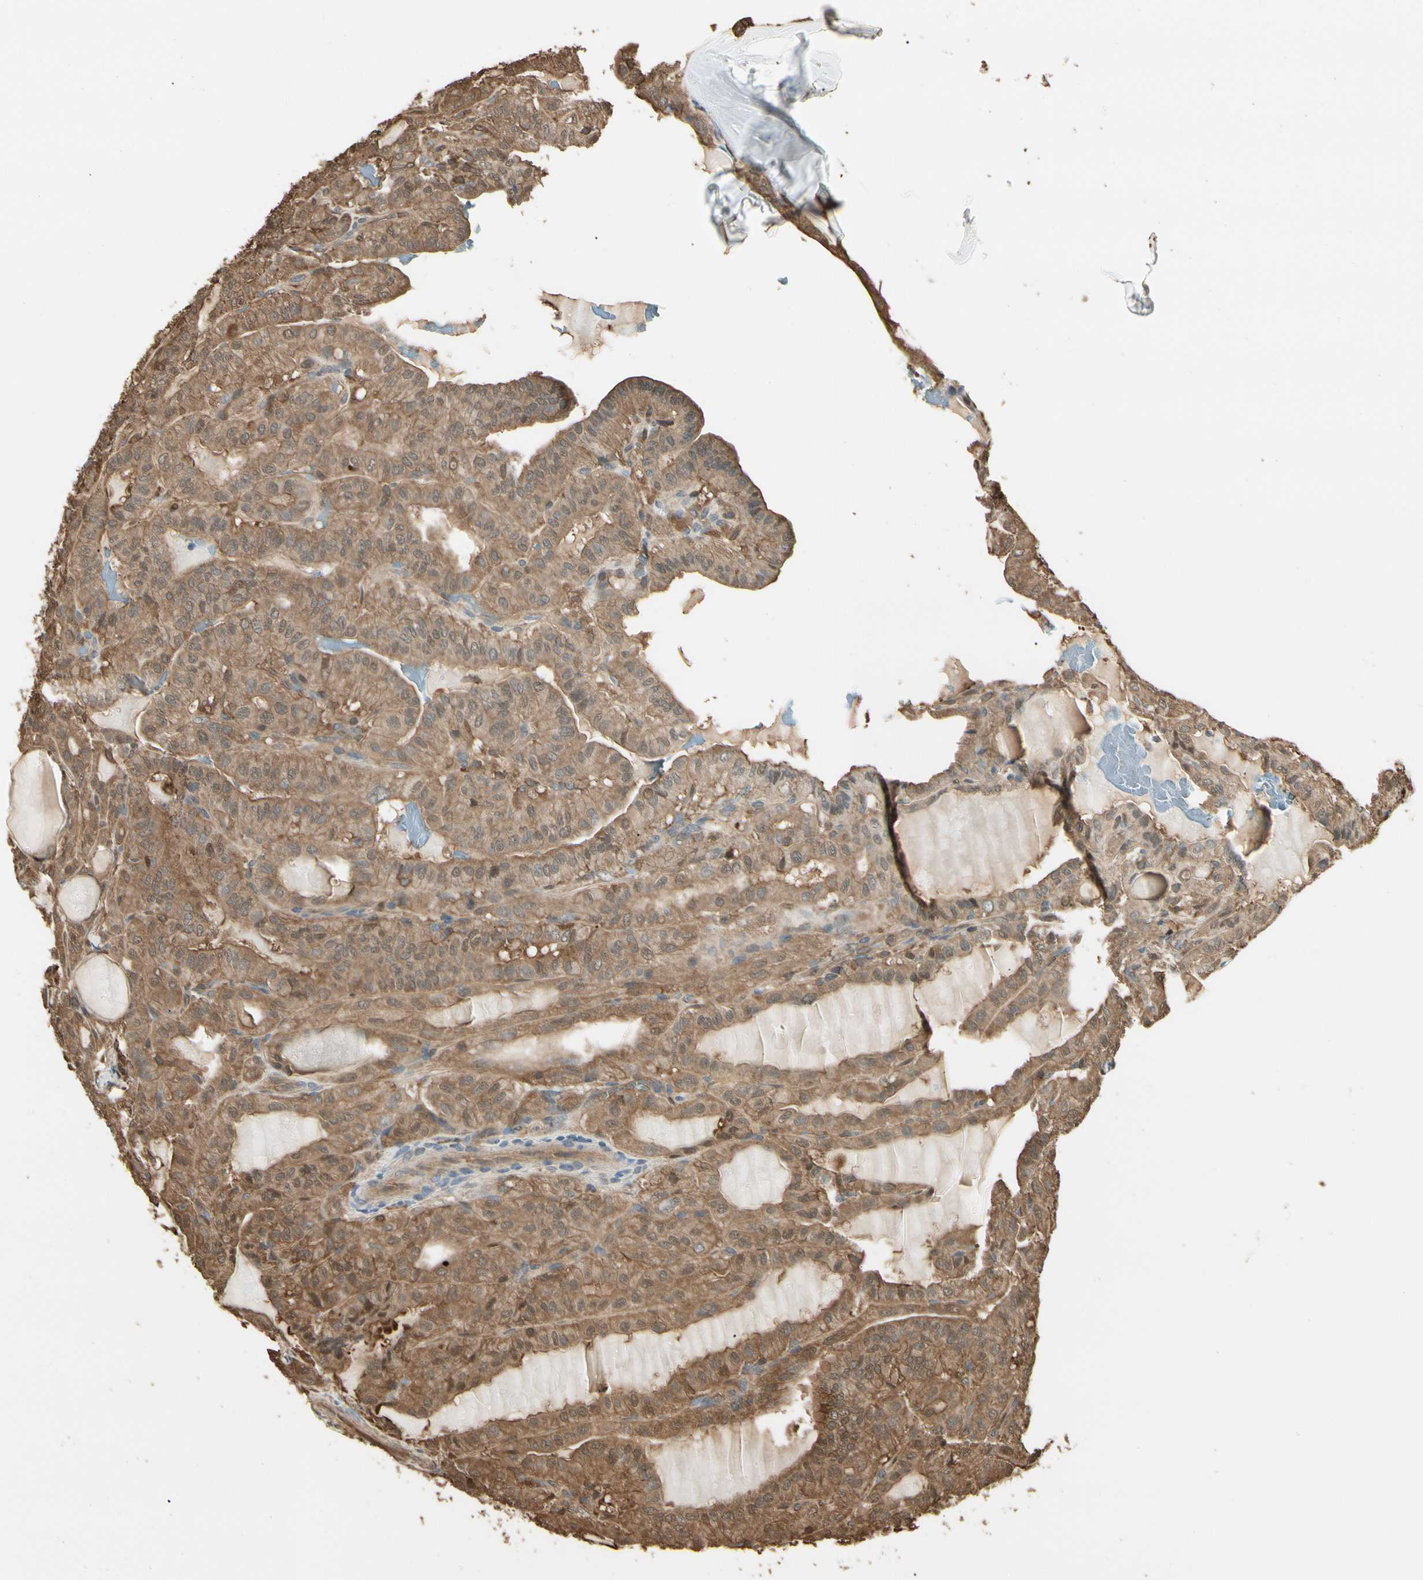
{"staining": {"intensity": "moderate", "quantity": ">75%", "location": "cytoplasmic/membranous,nuclear"}, "tissue": "thyroid cancer", "cell_type": "Tumor cells", "image_type": "cancer", "snomed": [{"axis": "morphology", "description": "Papillary adenocarcinoma, NOS"}, {"axis": "topography", "description": "Thyroid gland"}], "caption": "A brown stain highlights moderate cytoplasmic/membranous and nuclear positivity of a protein in papillary adenocarcinoma (thyroid) tumor cells. (DAB IHC with brightfield microscopy, high magnification).", "gene": "YWHAE", "patient": {"sex": "male", "age": 77}}